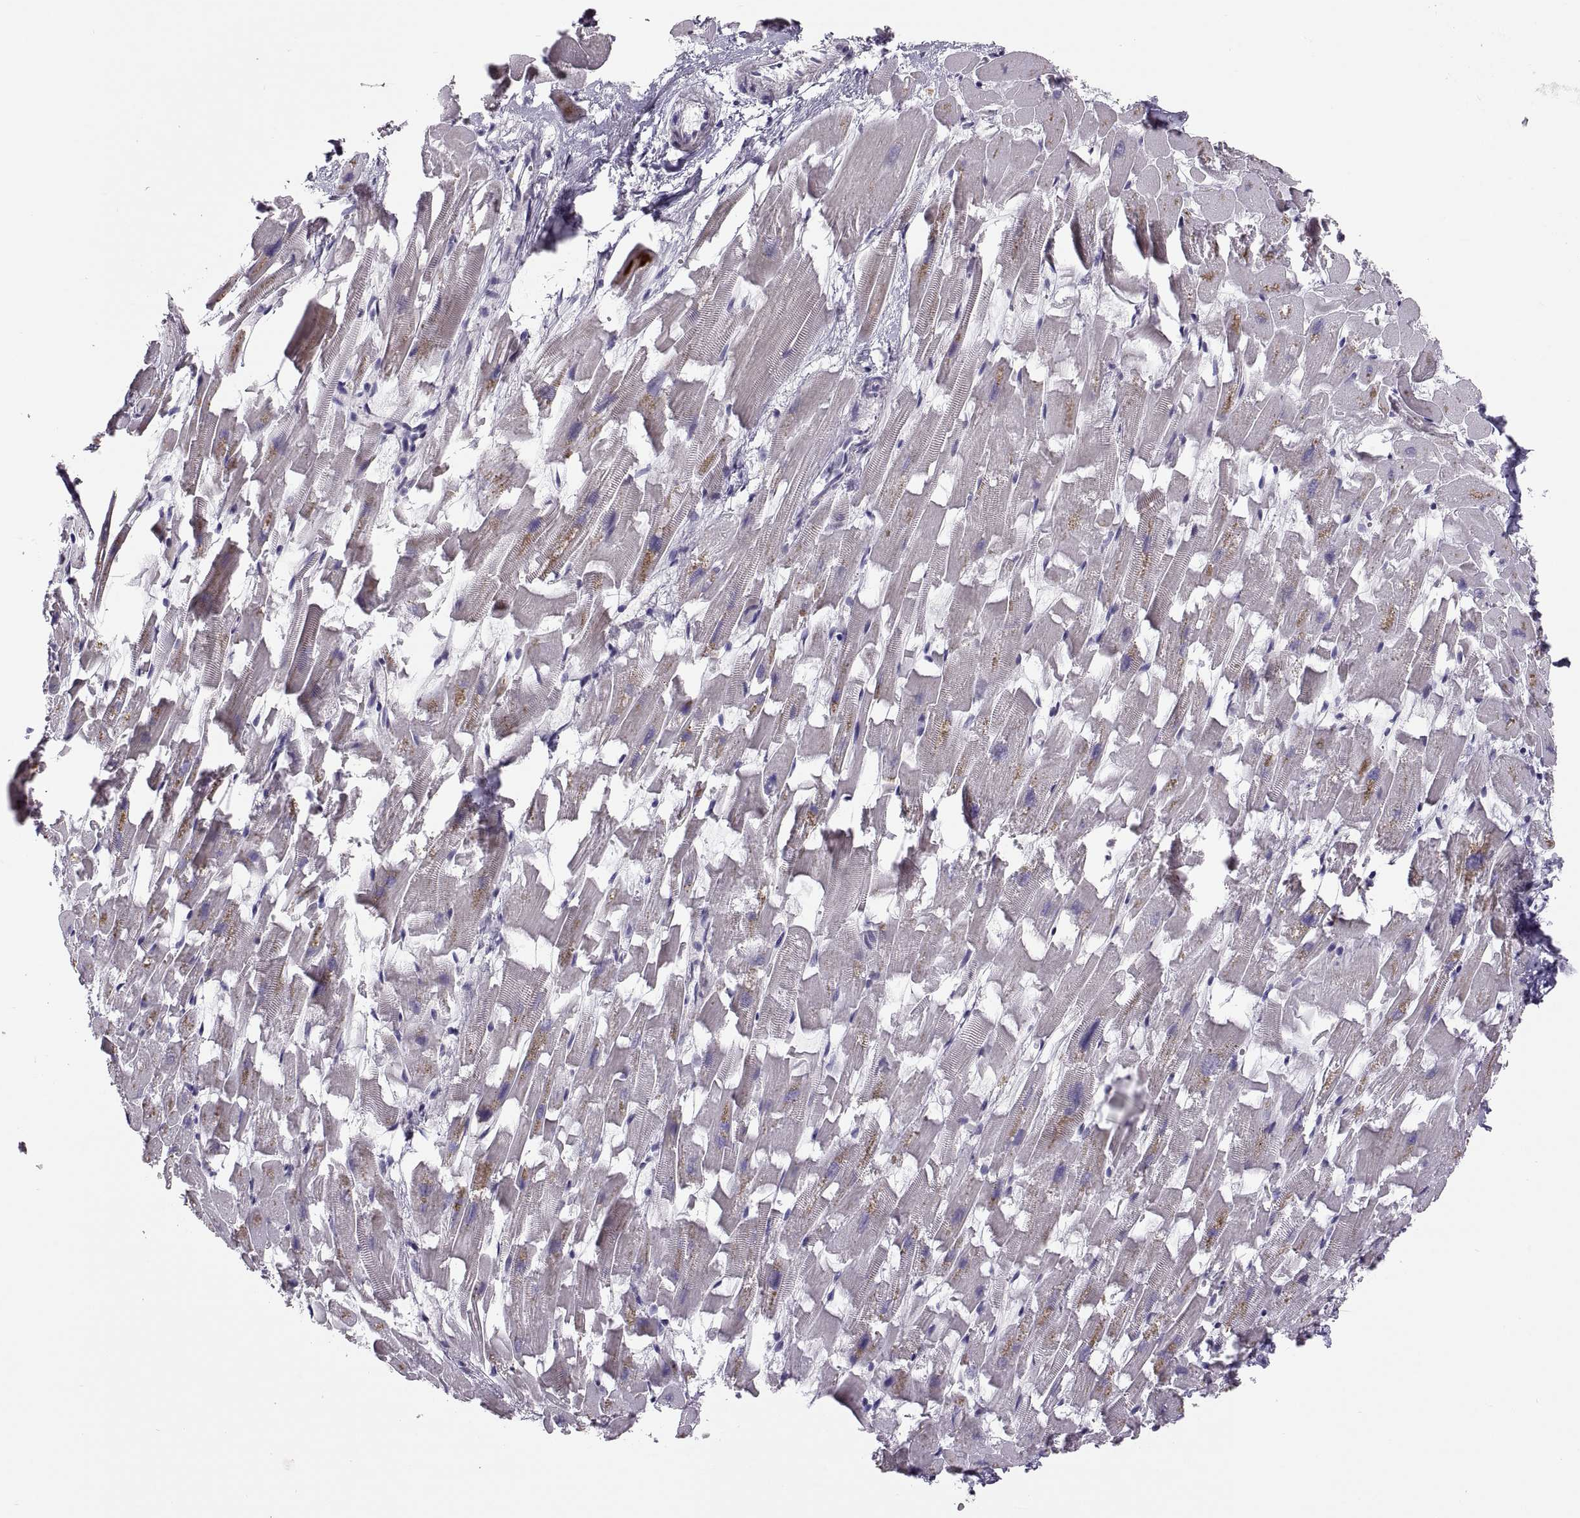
{"staining": {"intensity": "negative", "quantity": "none", "location": "none"}, "tissue": "heart muscle", "cell_type": "Cardiomyocytes", "image_type": "normal", "snomed": [{"axis": "morphology", "description": "Normal tissue, NOS"}, {"axis": "topography", "description": "Heart"}], "caption": "Cardiomyocytes show no significant protein positivity in benign heart muscle. Nuclei are stained in blue.", "gene": "VSX2", "patient": {"sex": "female", "age": 64}}